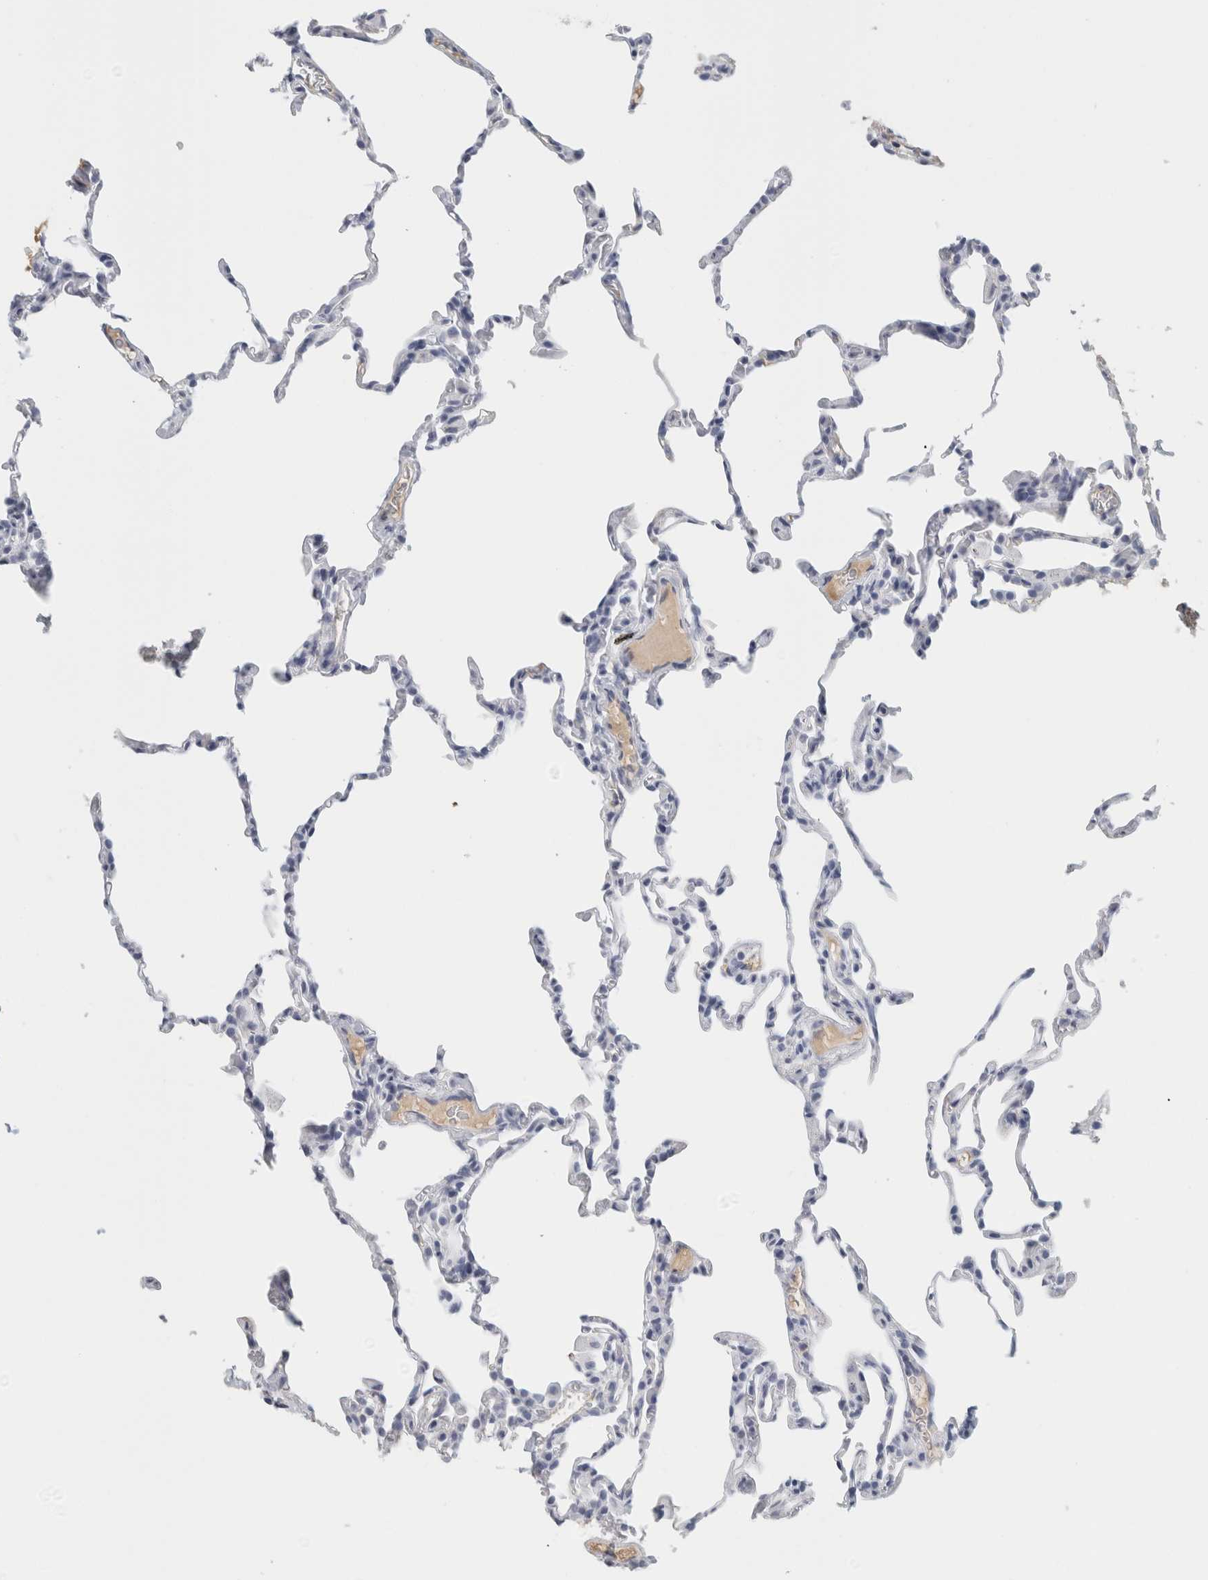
{"staining": {"intensity": "negative", "quantity": "none", "location": "none"}, "tissue": "lung", "cell_type": "Alveolar cells", "image_type": "normal", "snomed": [{"axis": "morphology", "description": "Normal tissue, NOS"}, {"axis": "topography", "description": "Lung"}], "caption": "Immunohistochemistry photomicrograph of normal lung: human lung stained with DAB (3,3'-diaminobenzidine) demonstrates no significant protein staining in alveolar cells.", "gene": "TSPAN8", "patient": {"sex": "male", "age": 20}}